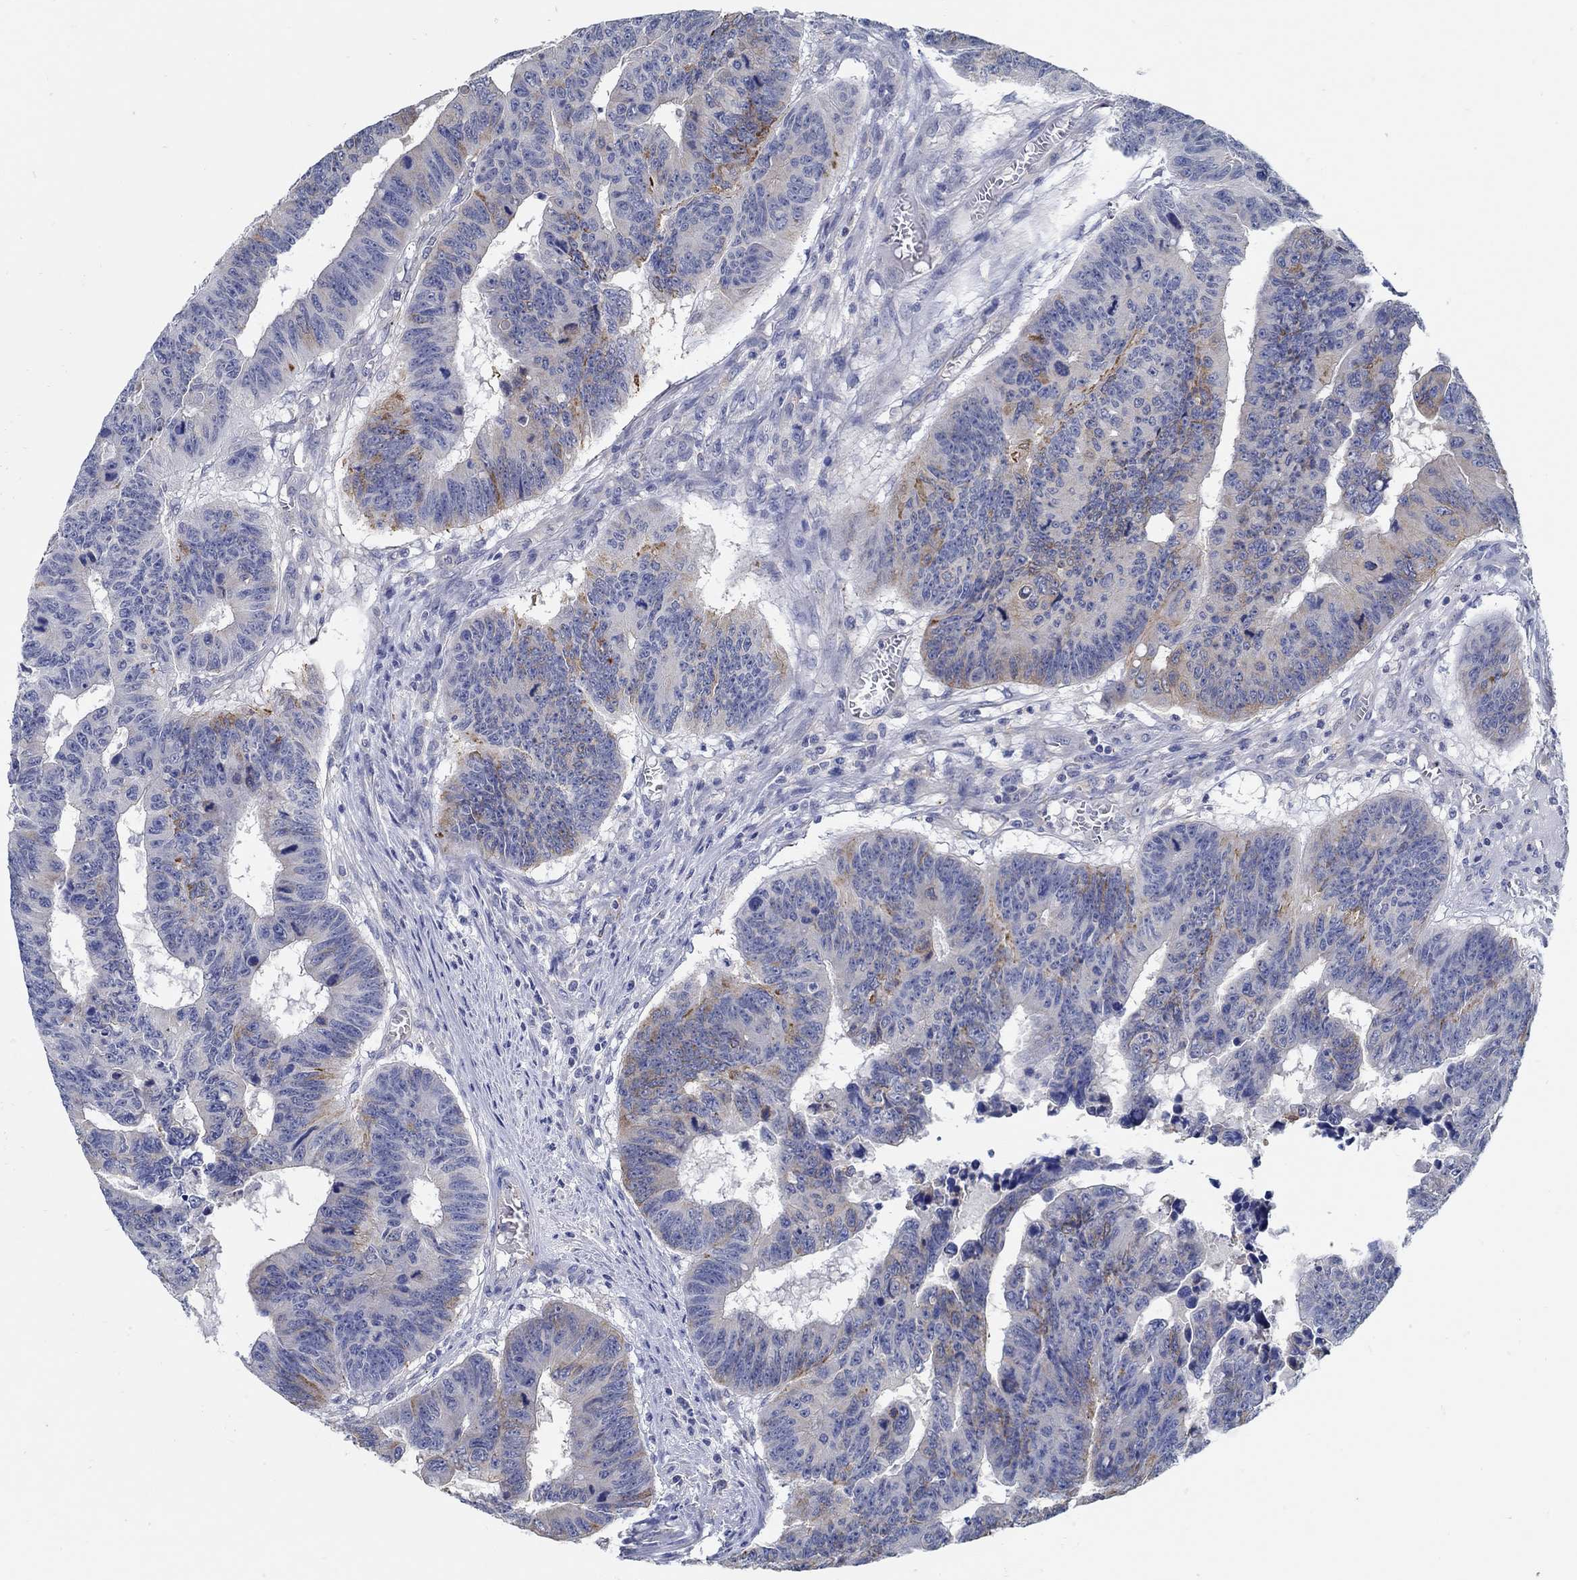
{"staining": {"intensity": "moderate", "quantity": "<25%", "location": "cytoplasmic/membranous"}, "tissue": "colorectal cancer", "cell_type": "Tumor cells", "image_type": "cancer", "snomed": [{"axis": "morphology", "description": "Adenocarcinoma, NOS"}, {"axis": "topography", "description": "Appendix"}, {"axis": "topography", "description": "Colon"}, {"axis": "topography", "description": "Cecum"}, {"axis": "topography", "description": "Colon asc"}], "caption": "Immunohistochemistry (DAB (3,3'-diaminobenzidine)) staining of human colorectal cancer demonstrates moderate cytoplasmic/membranous protein positivity in approximately <25% of tumor cells.", "gene": "PCDH11X", "patient": {"sex": "female", "age": 85}}